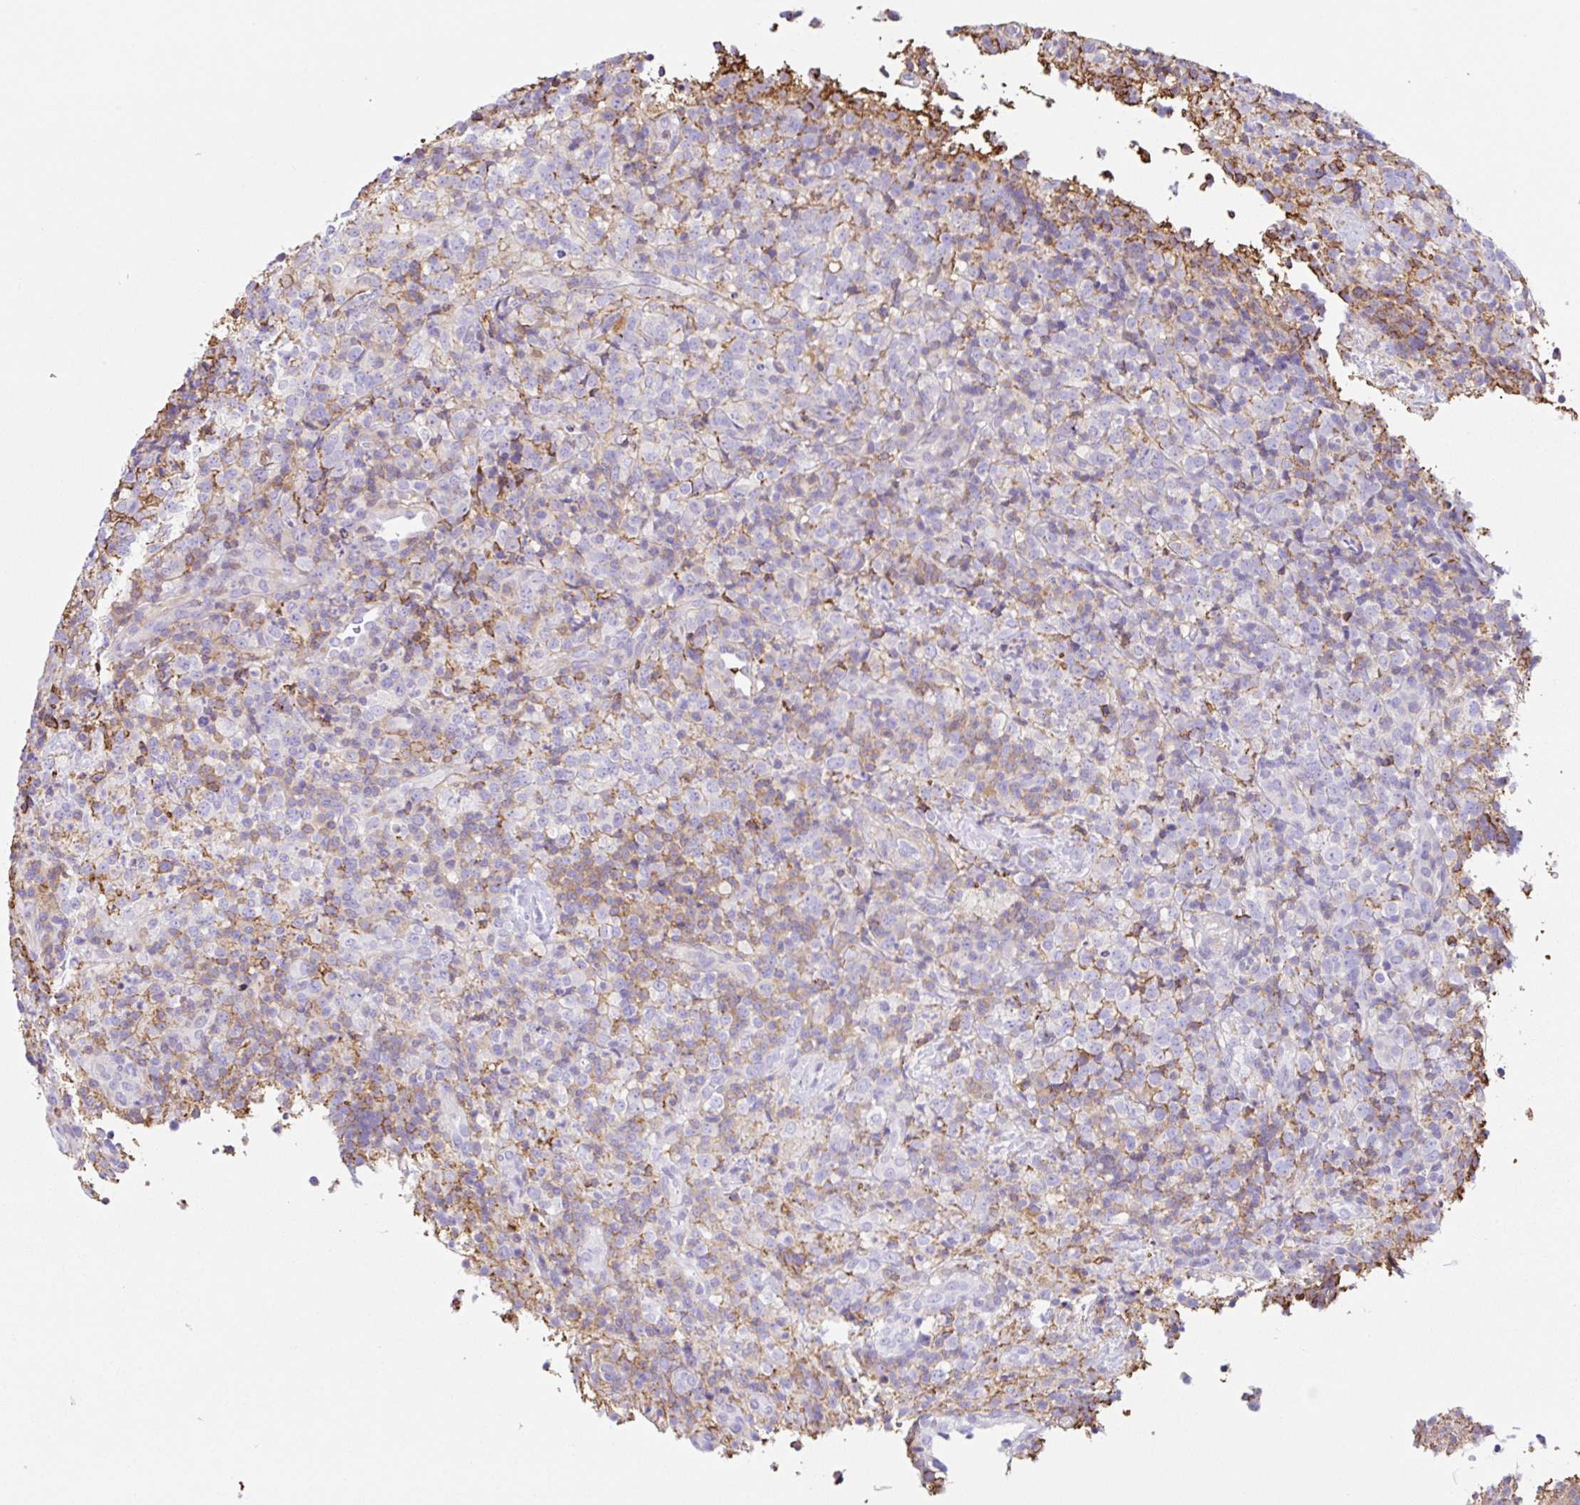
{"staining": {"intensity": "negative", "quantity": "none", "location": "none"}, "tissue": "lymphoma", "cell_type": "Tumor cells", "image_type": "cancer", "snomed": [{"axis": "morphology", "description": "Malignant lymphoma, non-Hodgkin's type, High grade"}, {"axis": "topography", "description": "Lymph node"}], "caption": "IHC of human lymphoma exhibits no positivity in tumor cells. (Immunohistochemistry, brightfield microscopy, high magnification).", "gene": "MTTP", "patient": {"sex": "male", "age": 54}}